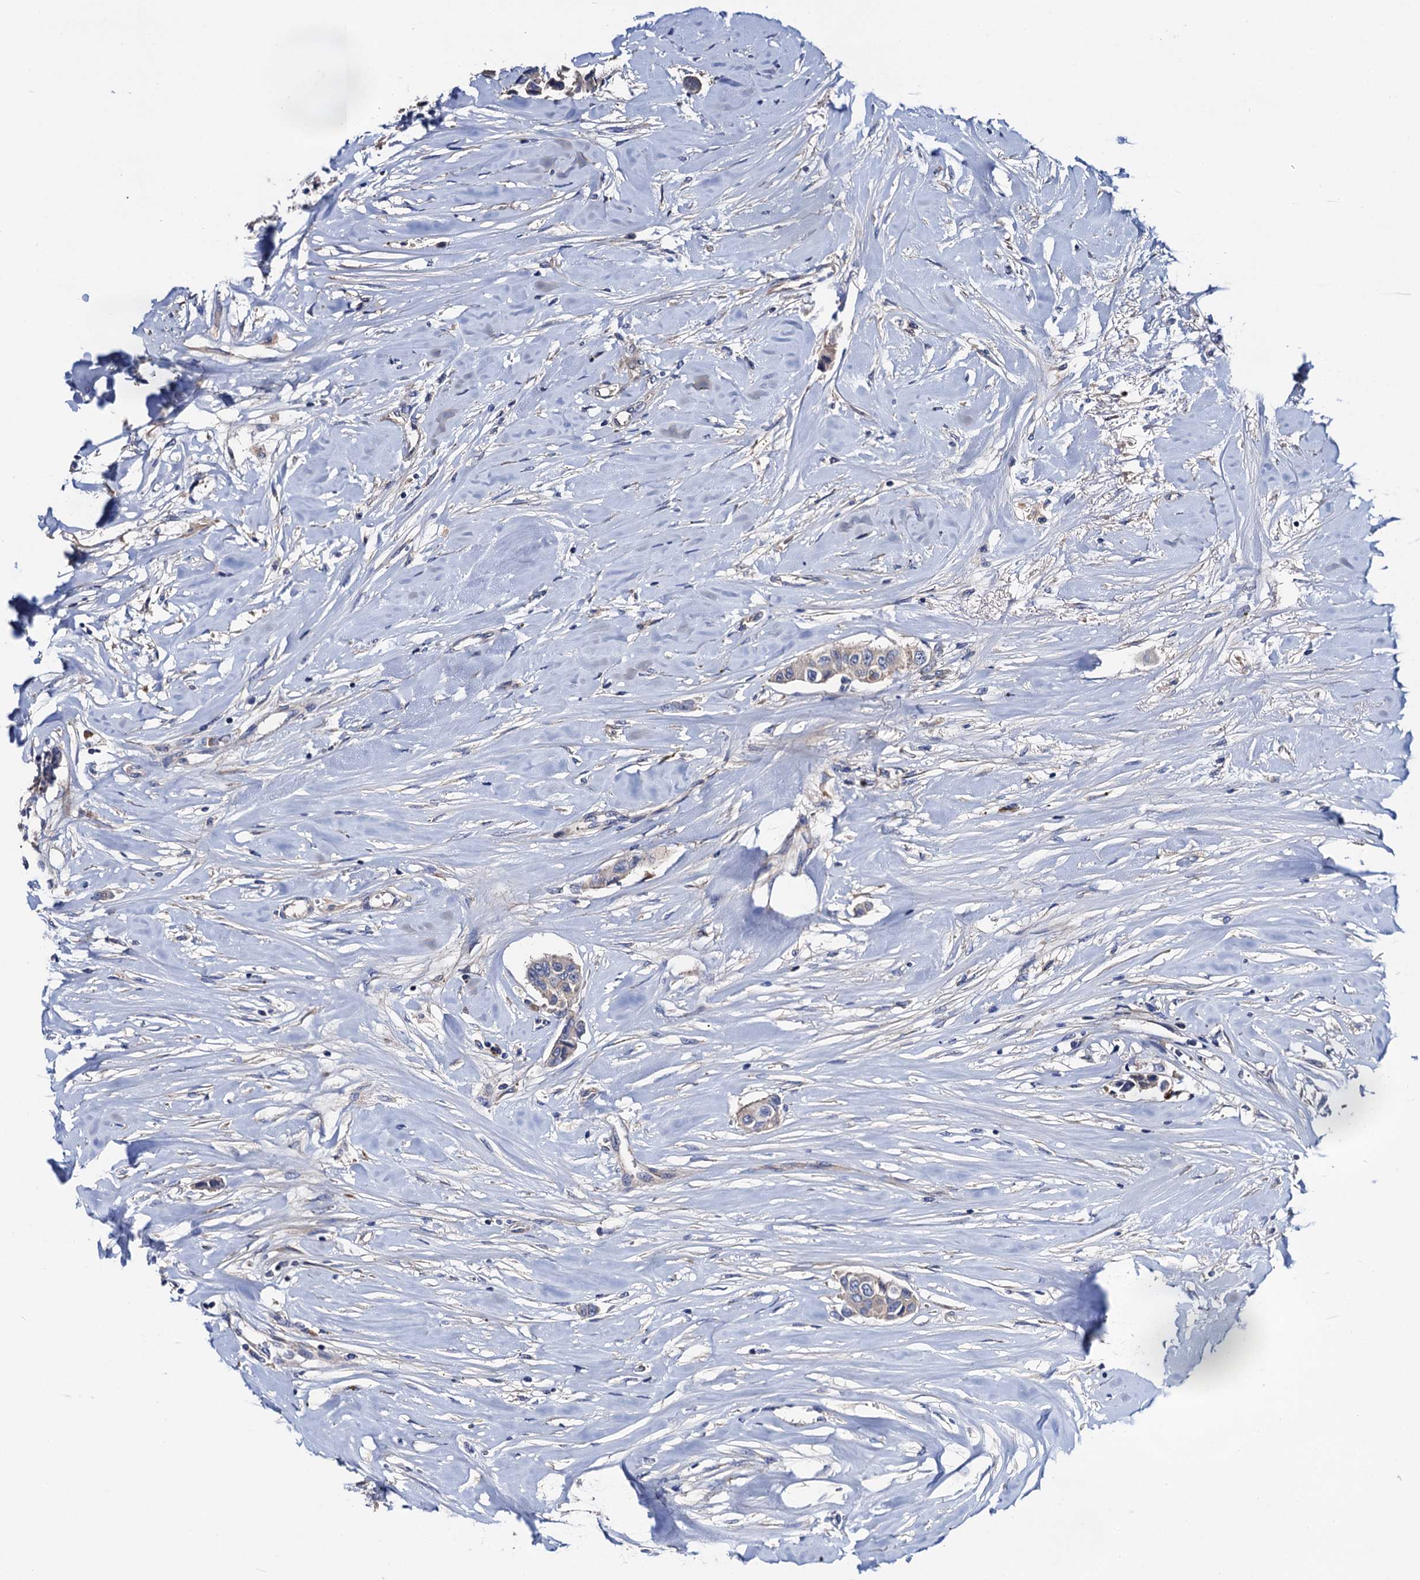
{"staining": {"intensity": "negative", "quantity": "none", "location": "none"}, "tissue": "breast cancer", "cell_type": "Tumor cells", "image_type": "cancer", "snomed": [{"axis": "morphology", "description": "Duct carcinoma"}, {"axis": "topography", "description": "Breast"}], "caption": "High power microscopy histopathology image of an immunohistochemistry photomicrograph of breast cancer, revealing no significant expression in tumor cells.", "gene": "TRMT112", "patient": {"sex": "female", "age": 80}}